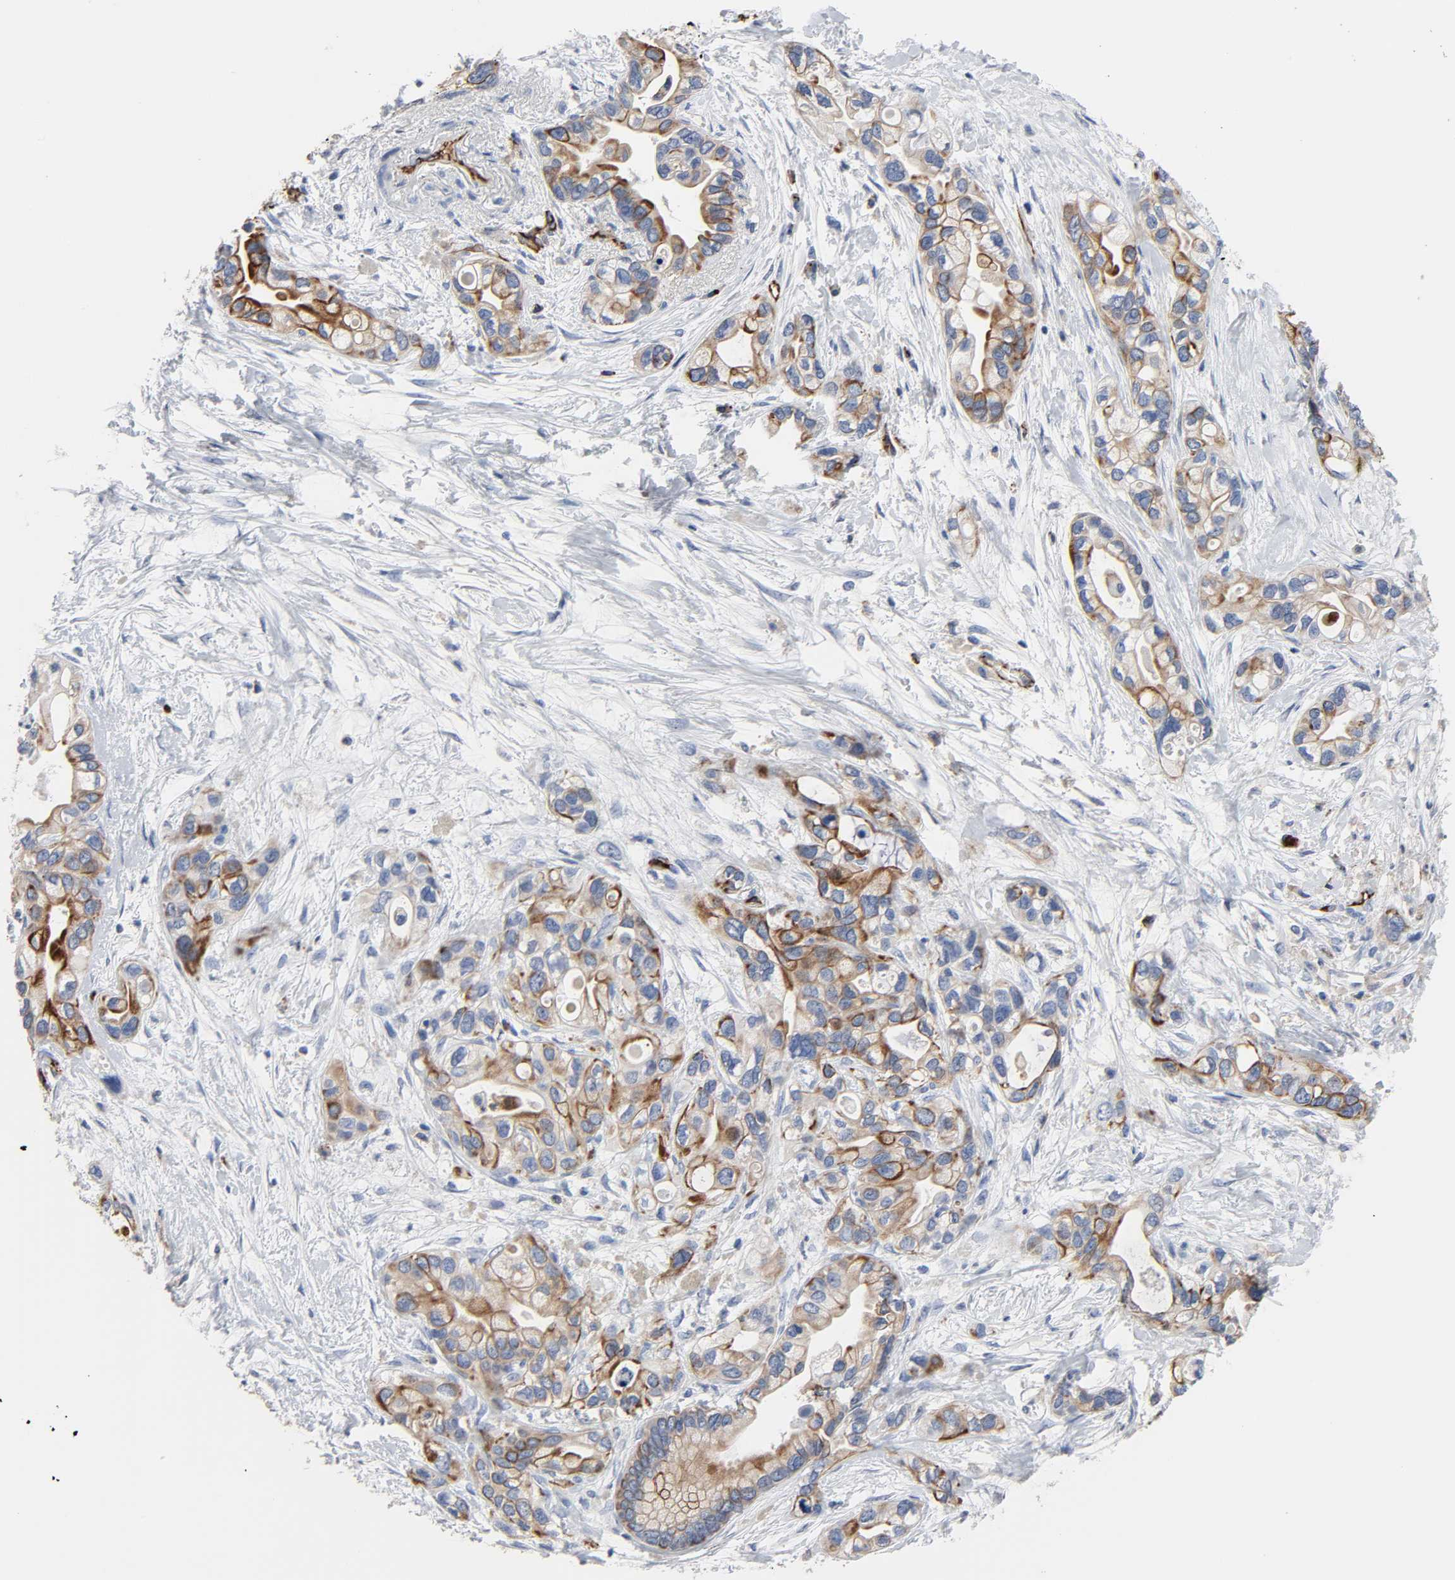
{"staining": {"intensity": "strong", "quantity": "25%-75%", "location": "cytoplasmic/membranous"}, "tissue": "pancreatic cancer", "cell_type": "Tumor cells", "image_type": "cancer", "snomed": [{"axis": "morphology", "description": "Adenocarcinoma, NOS"}, {"axis": "topography", "description": "Pancreas"}], "caption": "Approximately 25%-75% of tumor cells in pancreatic cancer (adenocarcinoma) demonstrate strong cytoplasmic/membranous protein expression as visualized by brown immunohistochemical staining.", "gene": "PECAM1", "patient": {"sex": "female", "age": 77}}